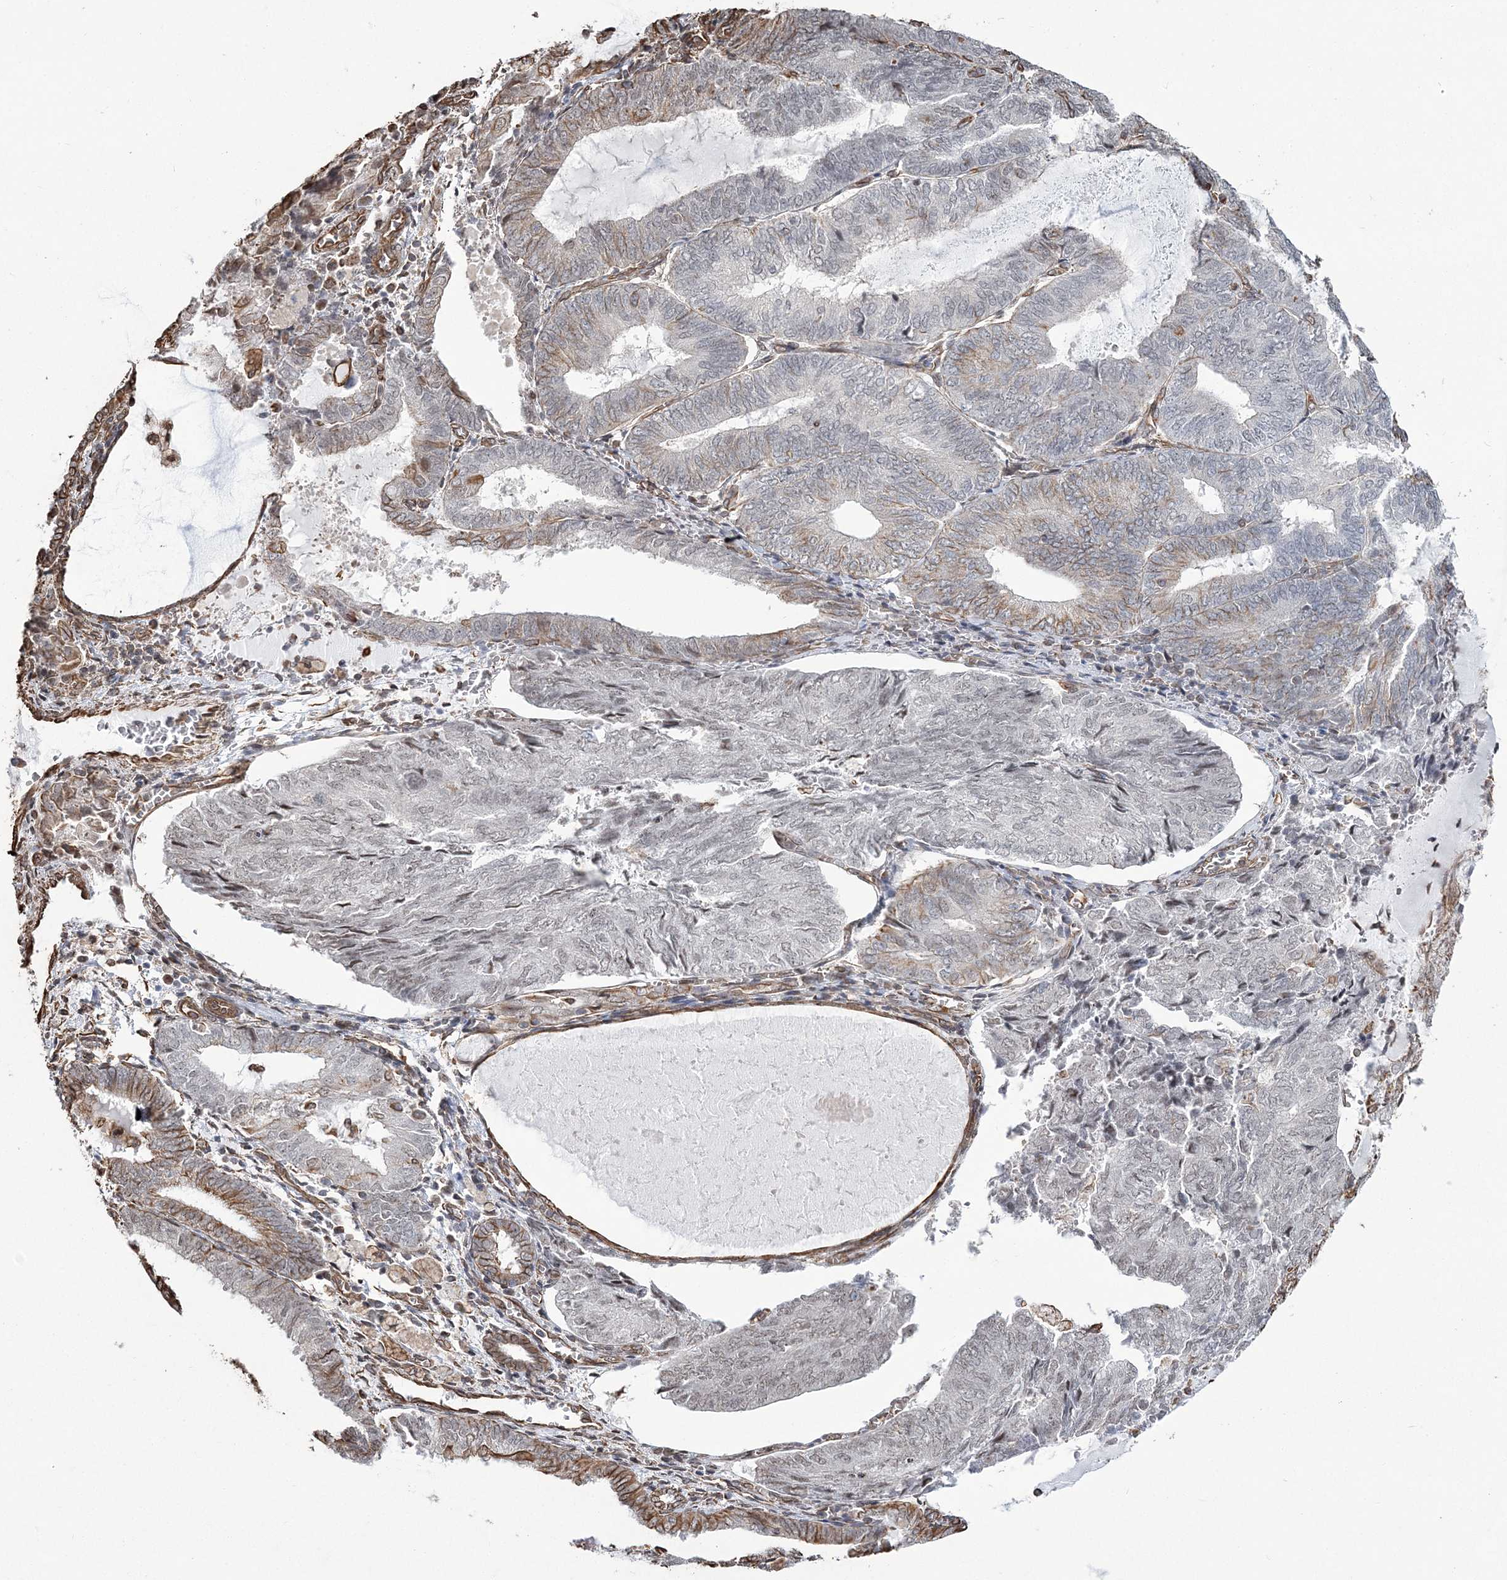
{"staining": {"intensity": "moderate", "quantity": "<25%", "location": "cytoplasmic/membranous"}, "tissue": "endometrial cancer", "cell_type": "Tumor cells", "image_type": "cancer", "snomed": [{"axis": "morphology", "description": "Adenocarcinoma, NOS"}, {"axis": "topography", "description": "Endometrium"}], "caption": "Immunohistochemistry (IHC) image of neoplastic tissue: human endometrial adenocarcinoma stained using immunohistochemistry displays low levels of moderate protein expression localized specifically in the cytoplasmic/membranous of tumor cells, appearing as a cytoplasmic/membranous brown color.", "gene": "ATP11B", "patient": {"sex": "female", "age": 81}}